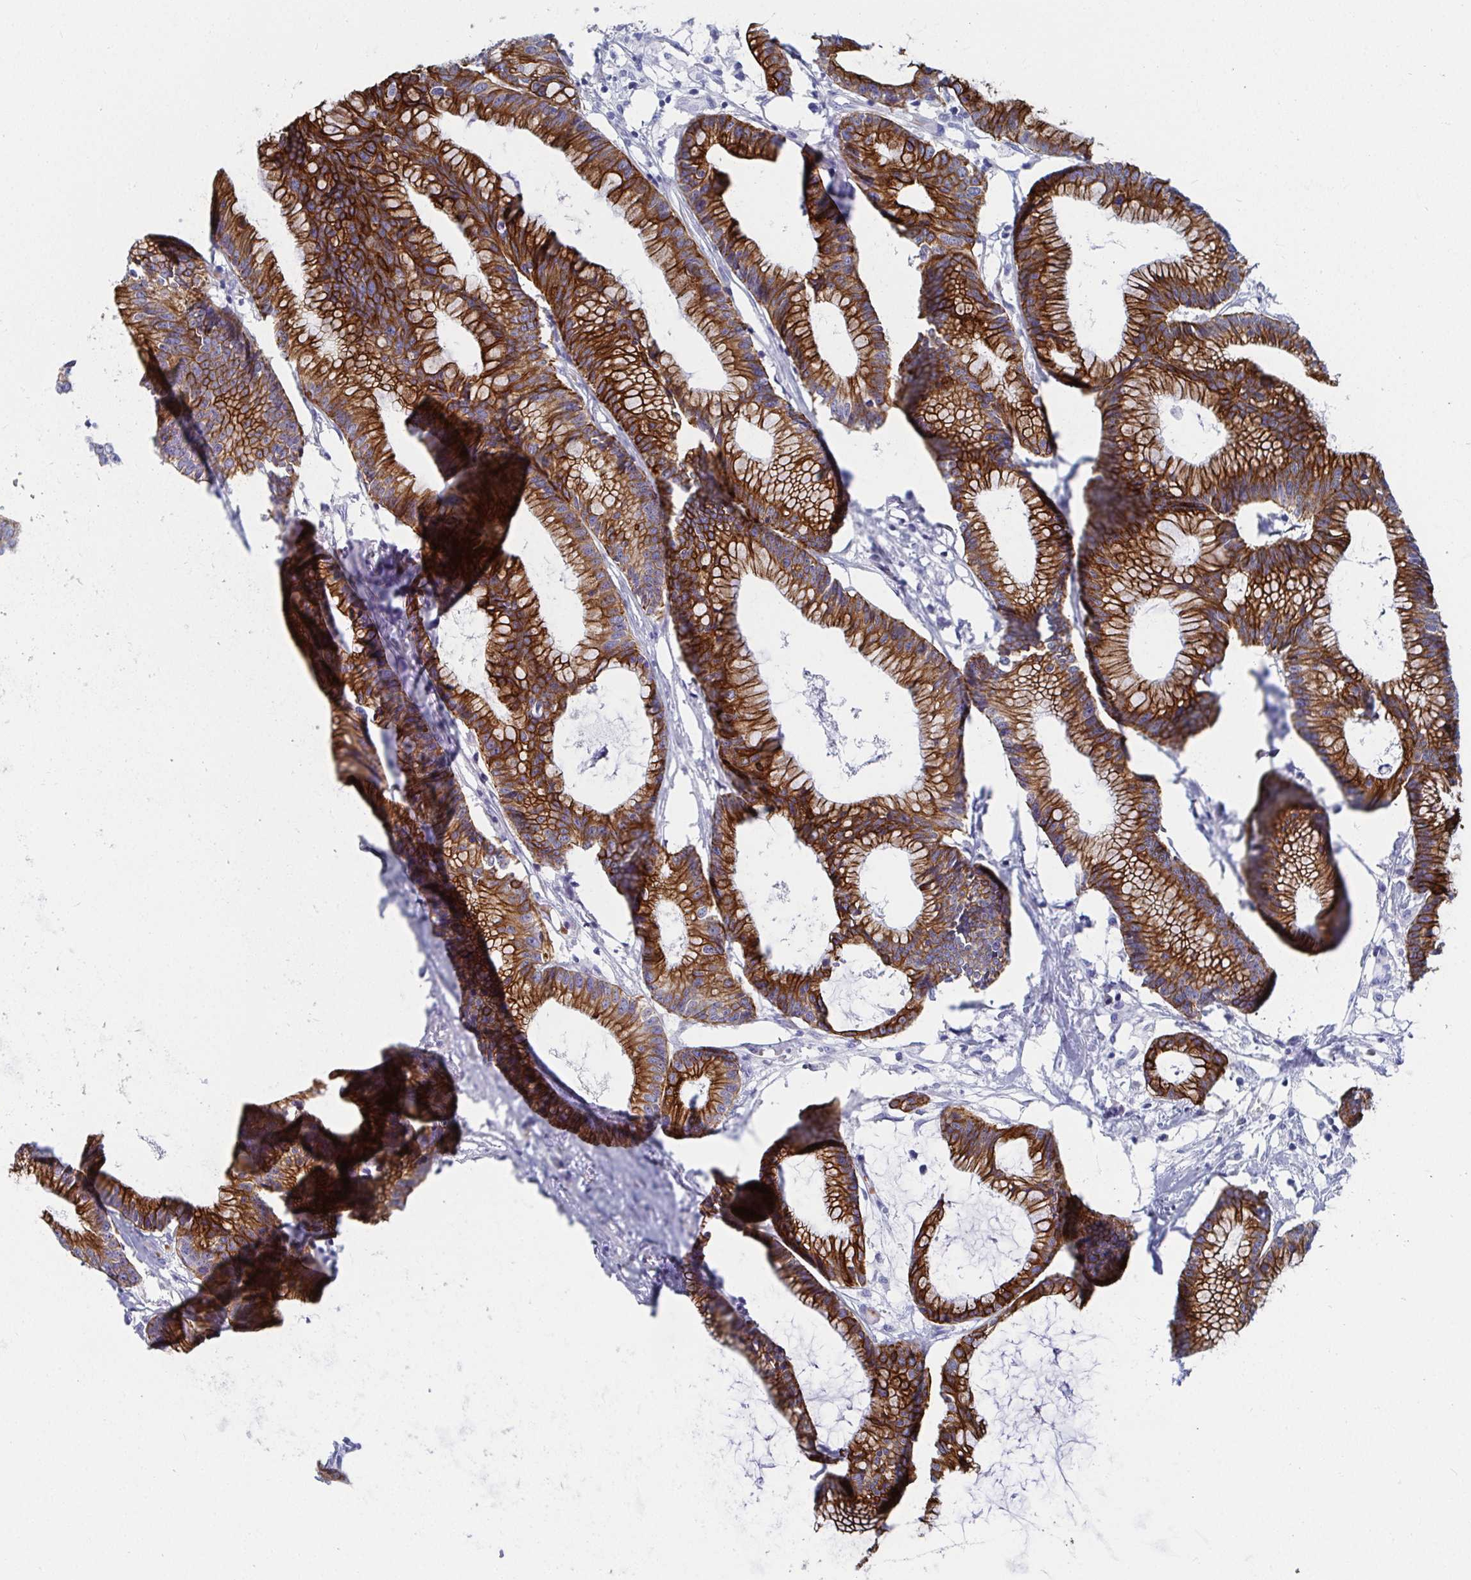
{"staining": {"intensity": "strong", "quantity": ">75%", "location": "cytoplasmic/membranous"}, "tissue": "colorectal cancer", "cell_type": "Tumor cells", "image_type": "cancer", "snomed": [{"axis": "morphology", "description": "Adenocarcinoma, NOS"}, {"axis": "topography", "description": "Colon"}], "caption": "Immunohistochemical staining of human colorectal cancer demonstrates high levels of strong cytoplasmic/membranous positivity in approximately >75% of tumor cells.", "gene": "CLDN8", "patient": {"sex": "female", "age": 78}}